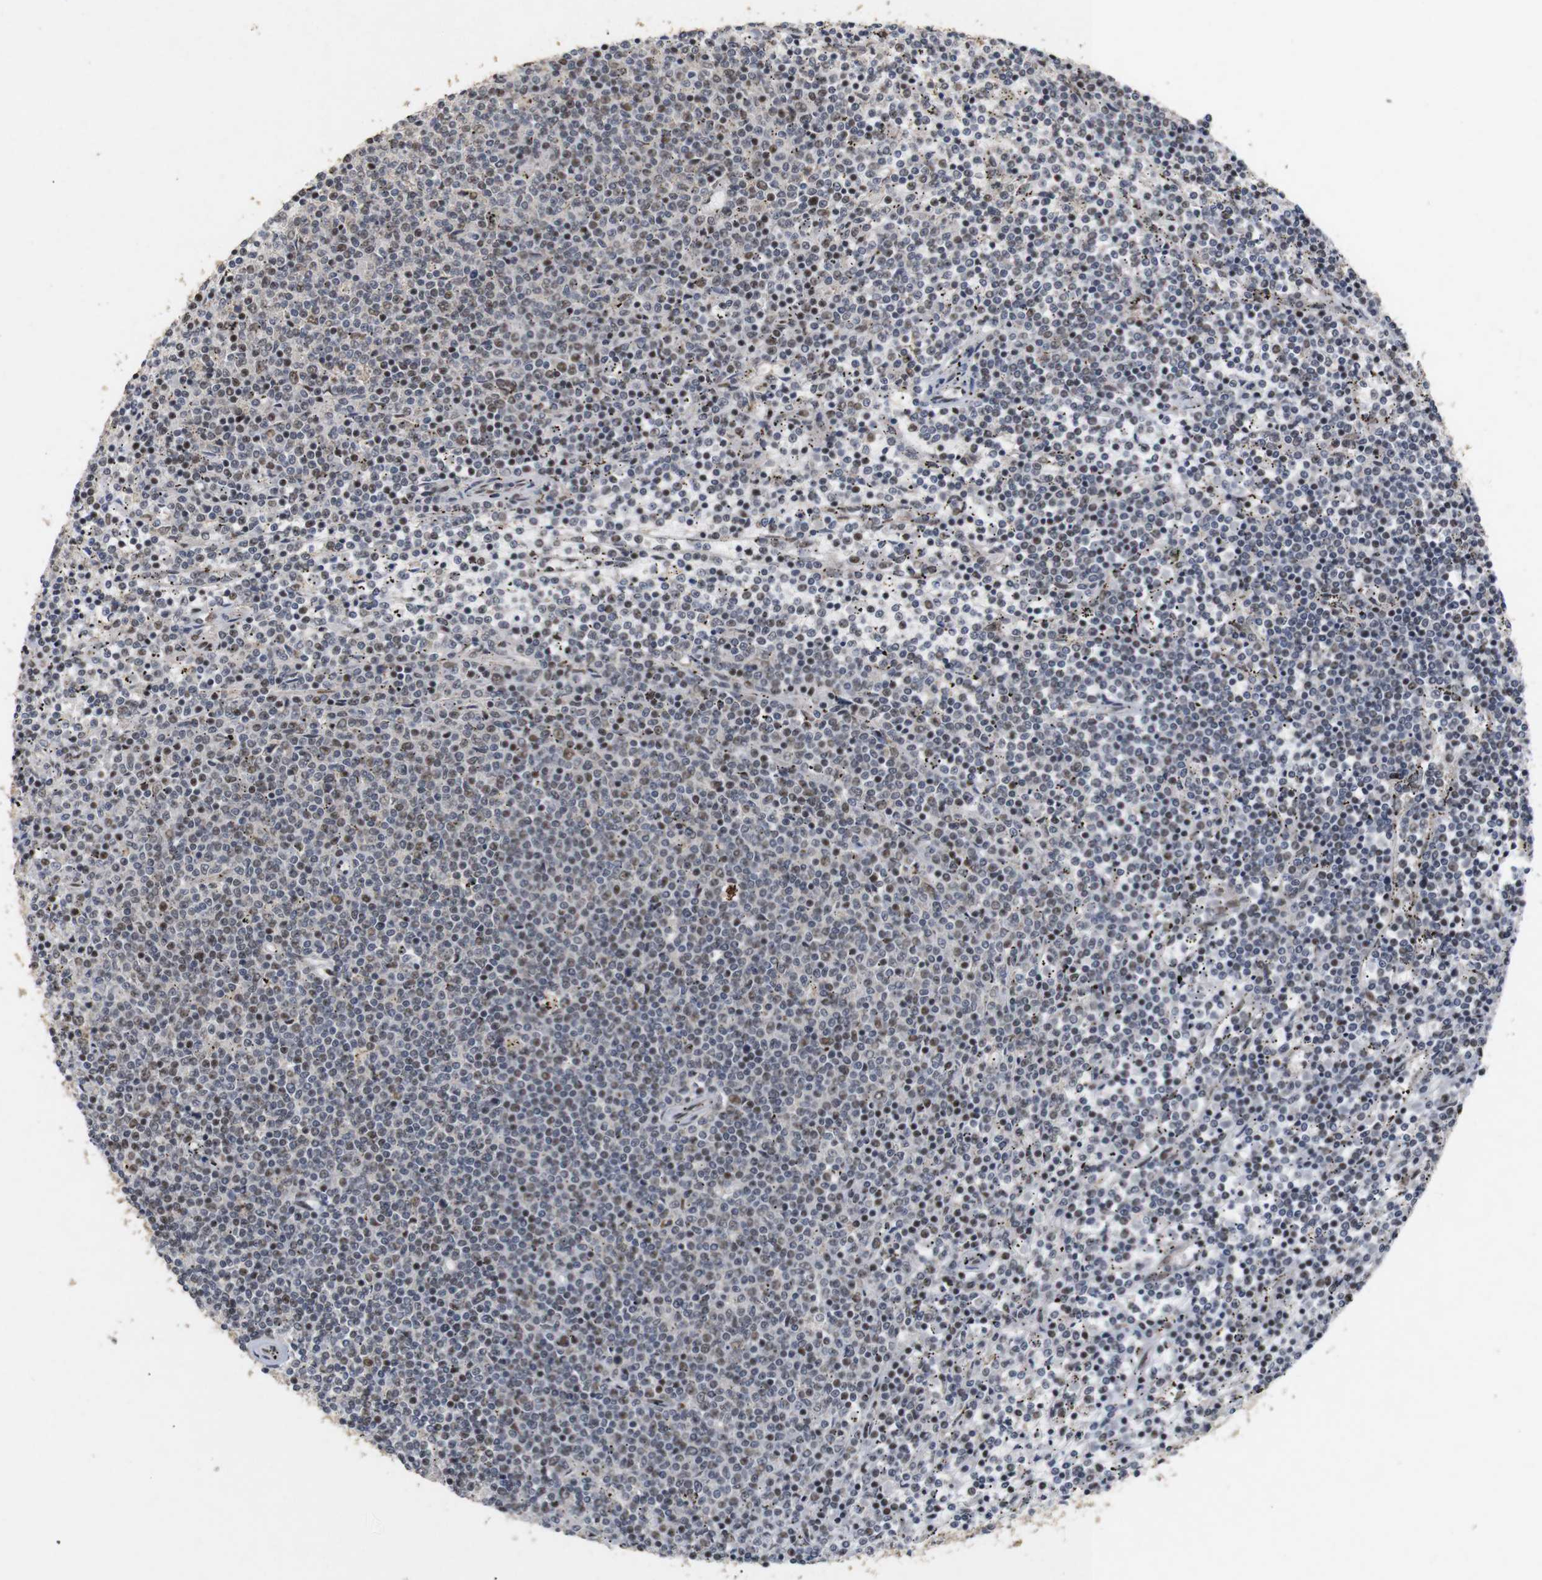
{"staining": {"intensity": "weak", "quantity": "<25%", "location": "nuclear"}, "tissue": "lymphoma", "cell_type": "Tumor cells", "image_type": "cancer", "snomed": [{"axis": "morphology", "description": "Malignant lymphoma, non-Hodgkin's type, Low grade"}, {"axis": "topography", "description": "Spleen"}], "caption": "Human malignant lymphoma, non-Hodgkin's type (low-grade) stained for a protein using IHC exhibits no expression in tumor cells.", "gene": "PYM1", "patient": {"sex": "female", "age": 50}}